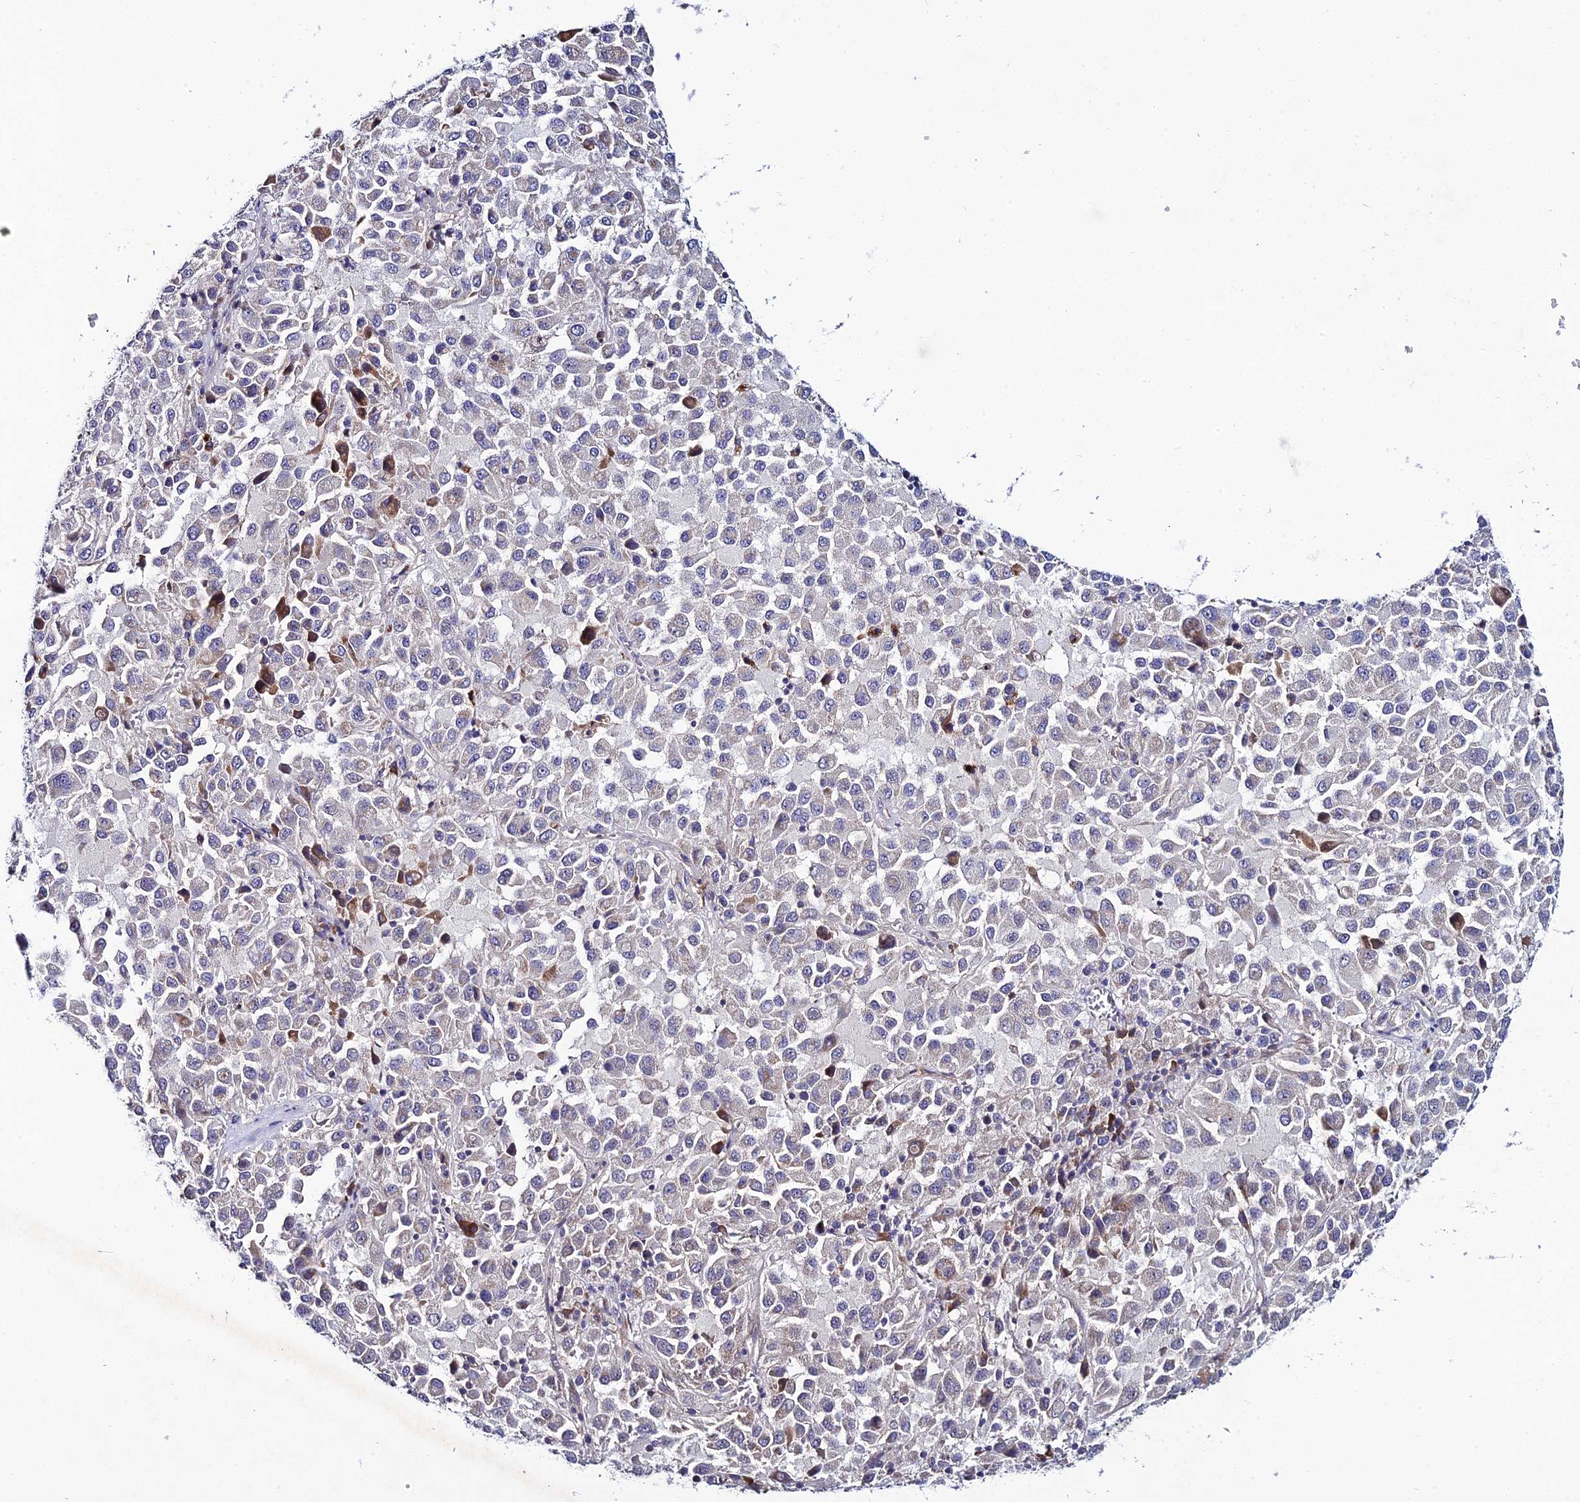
{"staining": {"intensity": "negative", "quantity": "none", "location": "none"}, "tissue": "melanoma", "cell_type": "Tumor cells", "image_type": "cancer", "snomed": [{"axis": "morphology", "description": "Malignant melanoma, Metastatic site"}, {"axis": "topography", "description": "Lung"}], "caption": "Malignant melanoma (metastatic site) stained for a protein using immunohistochemistry demonstrates no staining tumor cells.", "gene": "CHST5", "patient": {"sex": "male", "age": 64}}